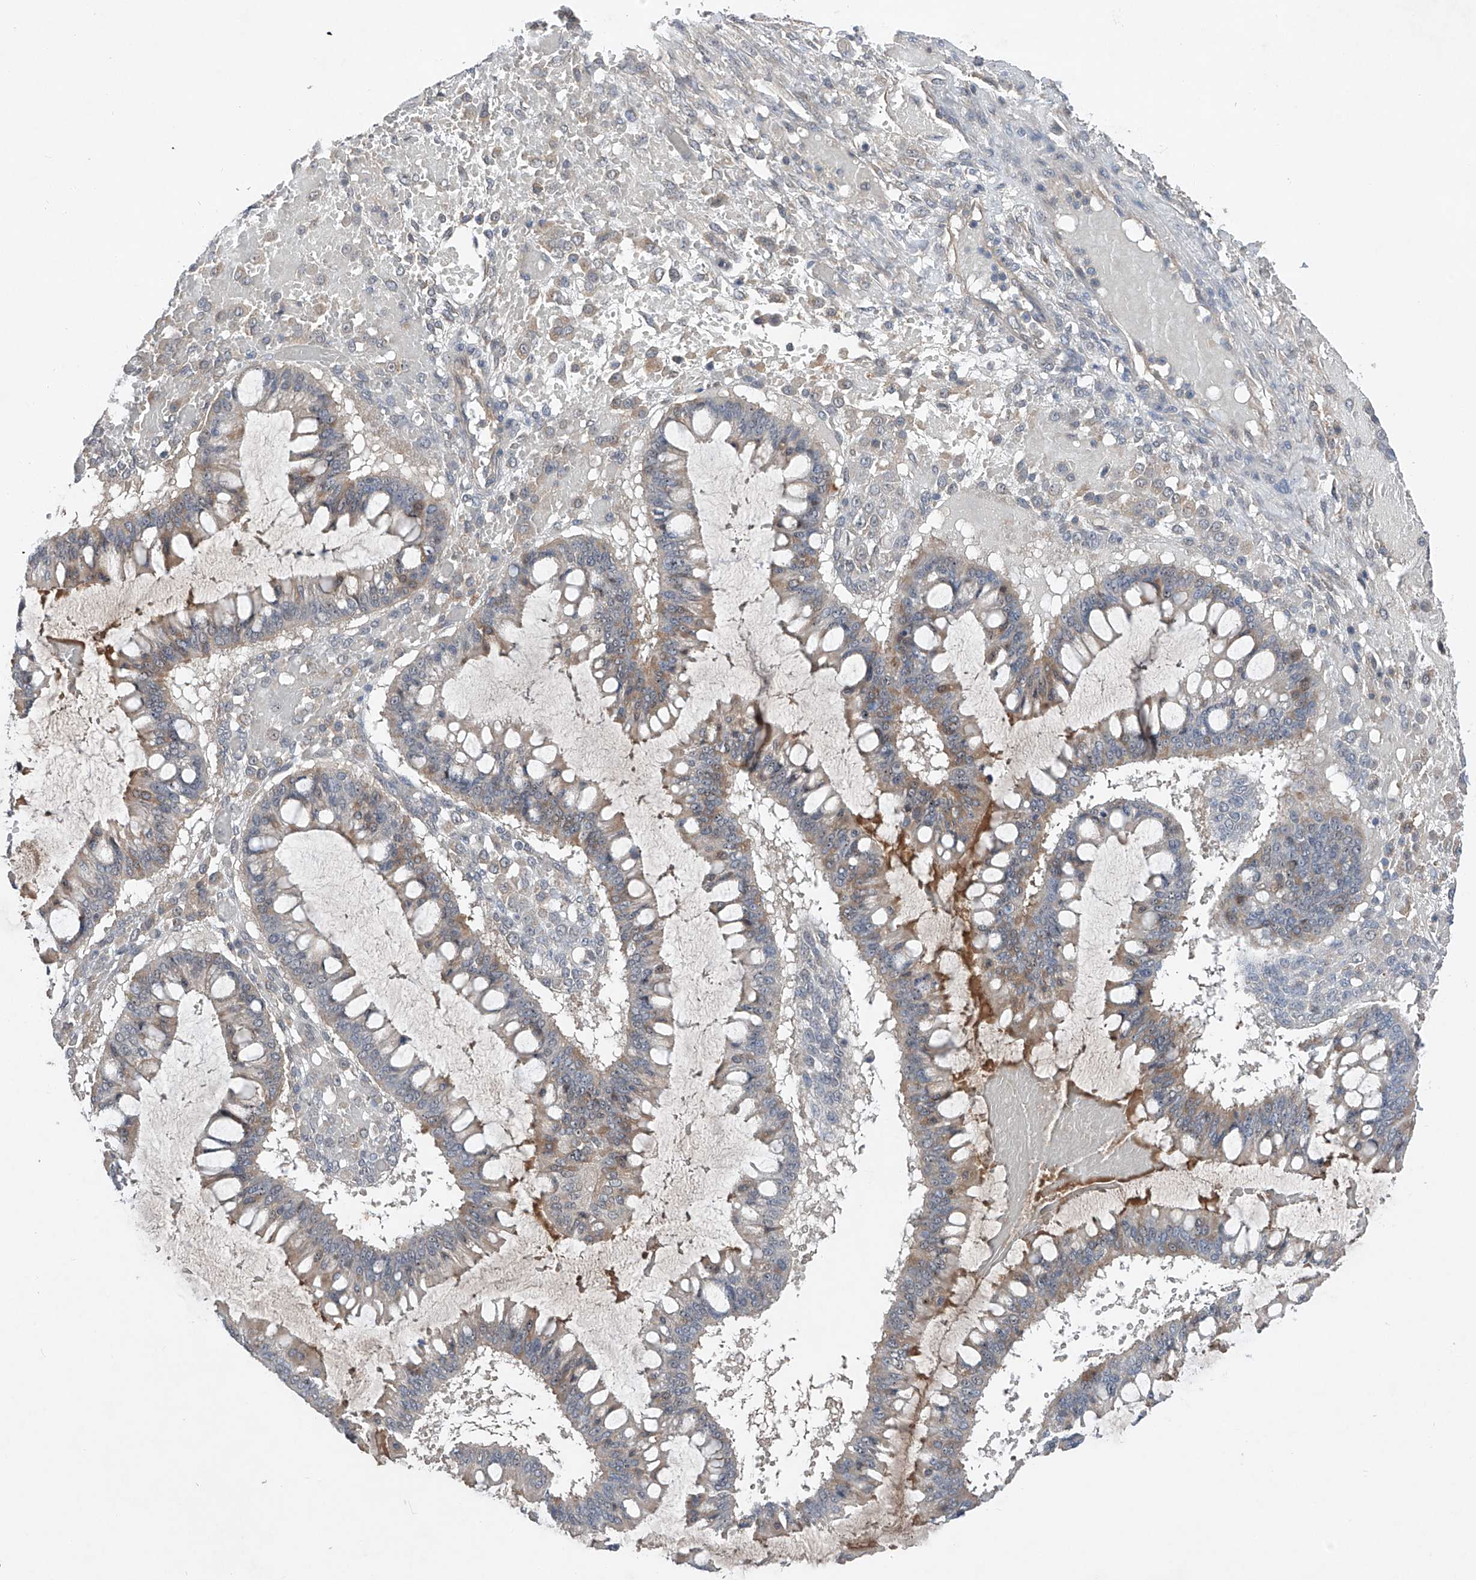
{"staining": {"intensity": "weak", "quantity": "25%-75%", "location": "cytoplasmic/membranous"}, "tissue": "ovarian cancer", "cell_type": "Tumor cells", "image_type": "cancer", "snomed": [{"axis": "morphology", "description": "Cystadenocarcinoma, mucinous, NOS"}, {"axis": "topography", "description": "Ovary"}], "caption": "High-power microscopy captured an immunohistochemistry (IHC) image of mucinous cystadenocarcinoma (ovarian), revealing weak cytoplasmic/membranous expression in about 25%-75% of tumor cells.", "gene": "FAM135A", "patient": {"sex": "female", "age": 73}}